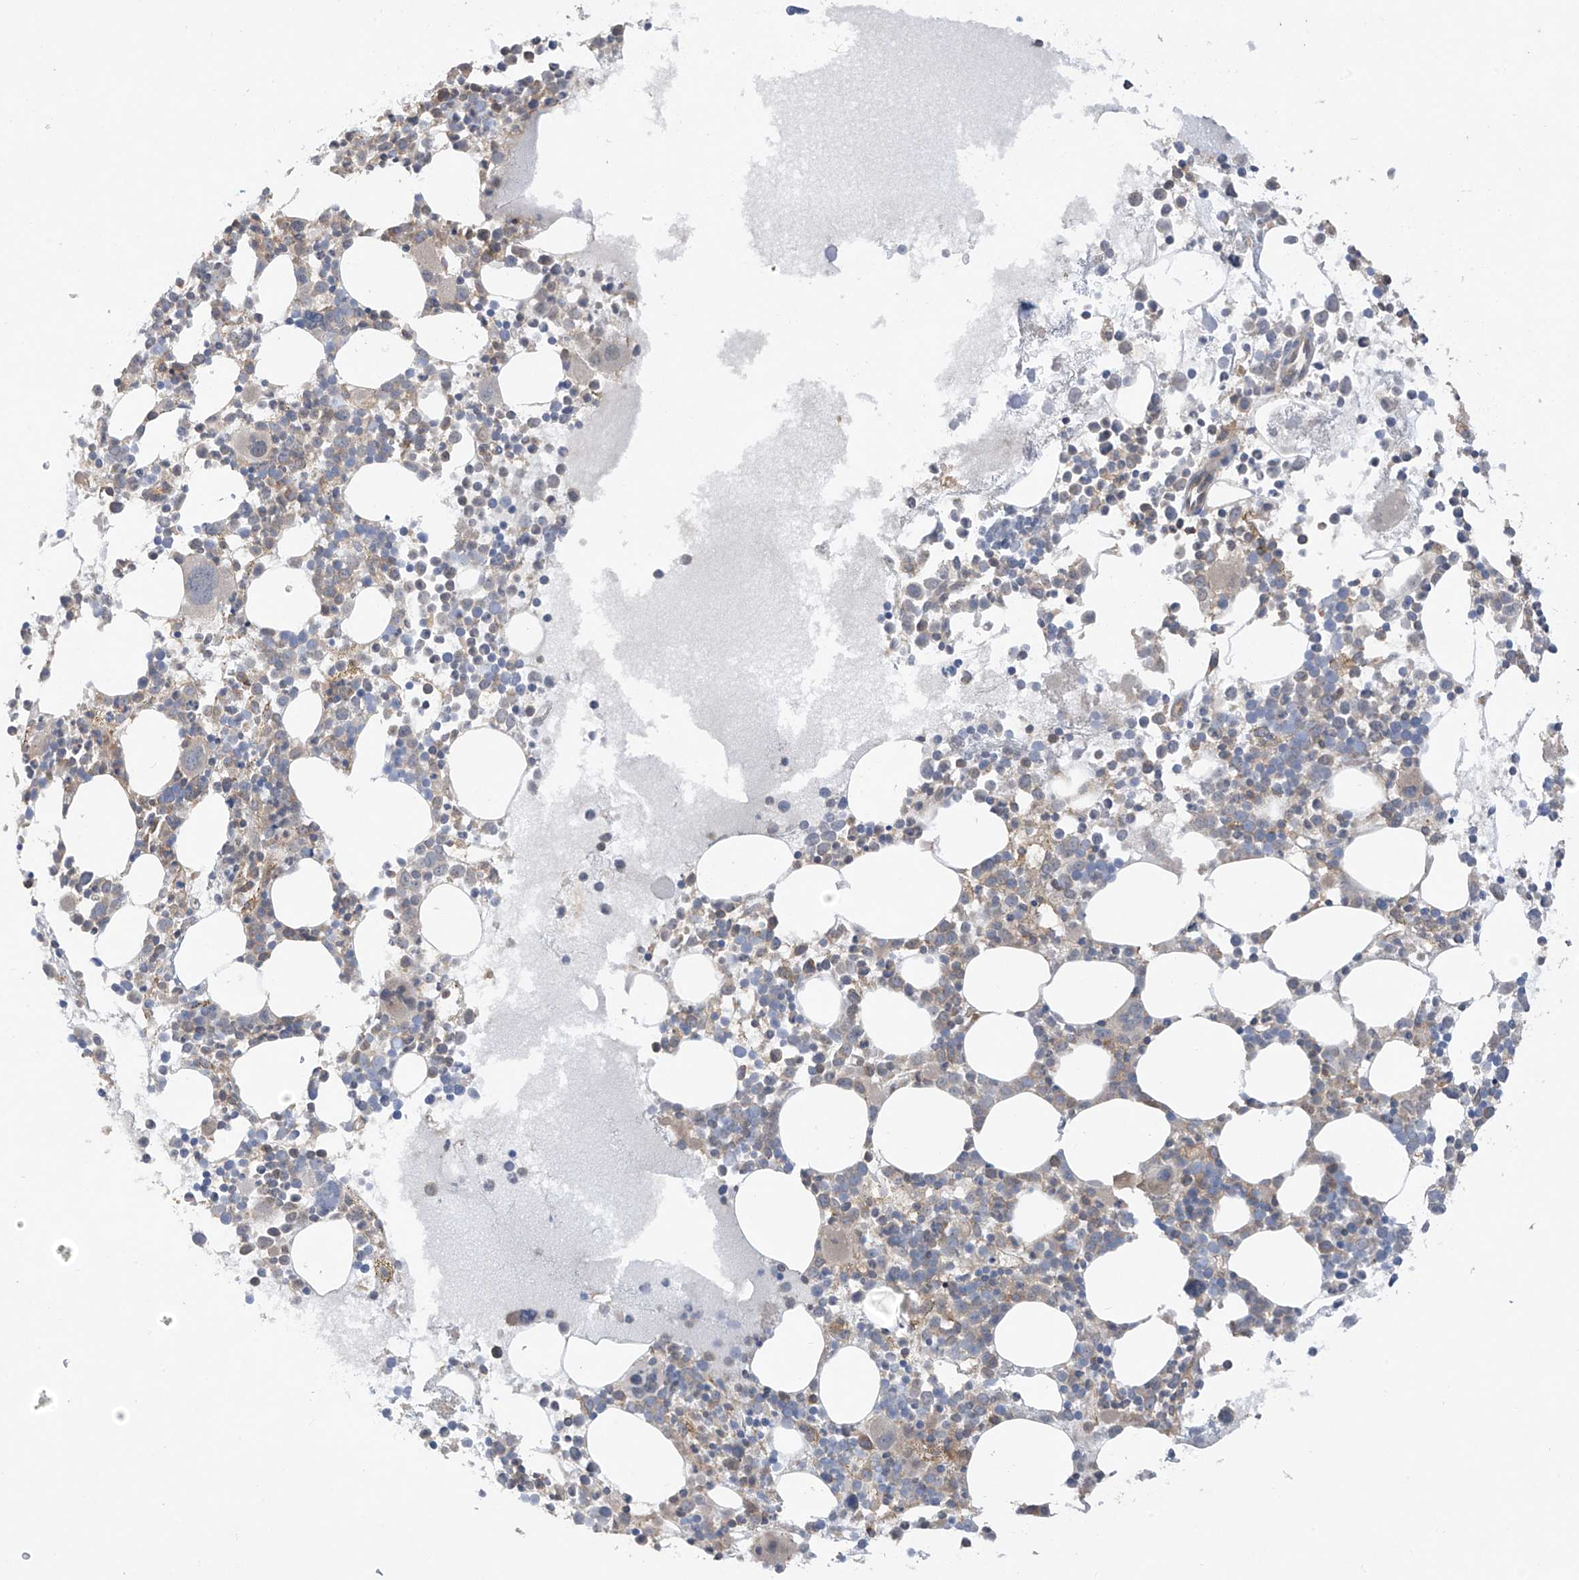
{"staining": {"intensity": "weak", "quantity": "<25%", "location": "cytoplasmic/membranous"}, "tissue": "bone marrow", "cell_type": "Hematopoietic cells", "image_type": "normal", "snomed": [{"axis": "morphology", "description": "Normal tissue, NOS"}, {"axis": "topography", "description": "Bone marrow"}], "caption": "There is no significant staining in hematopoietic cells of bone marrow. (IHC, brightfield microscopy, high magnification).", "gene": "ANGEL2", "patient": {"sex": "female", "age": 62}}